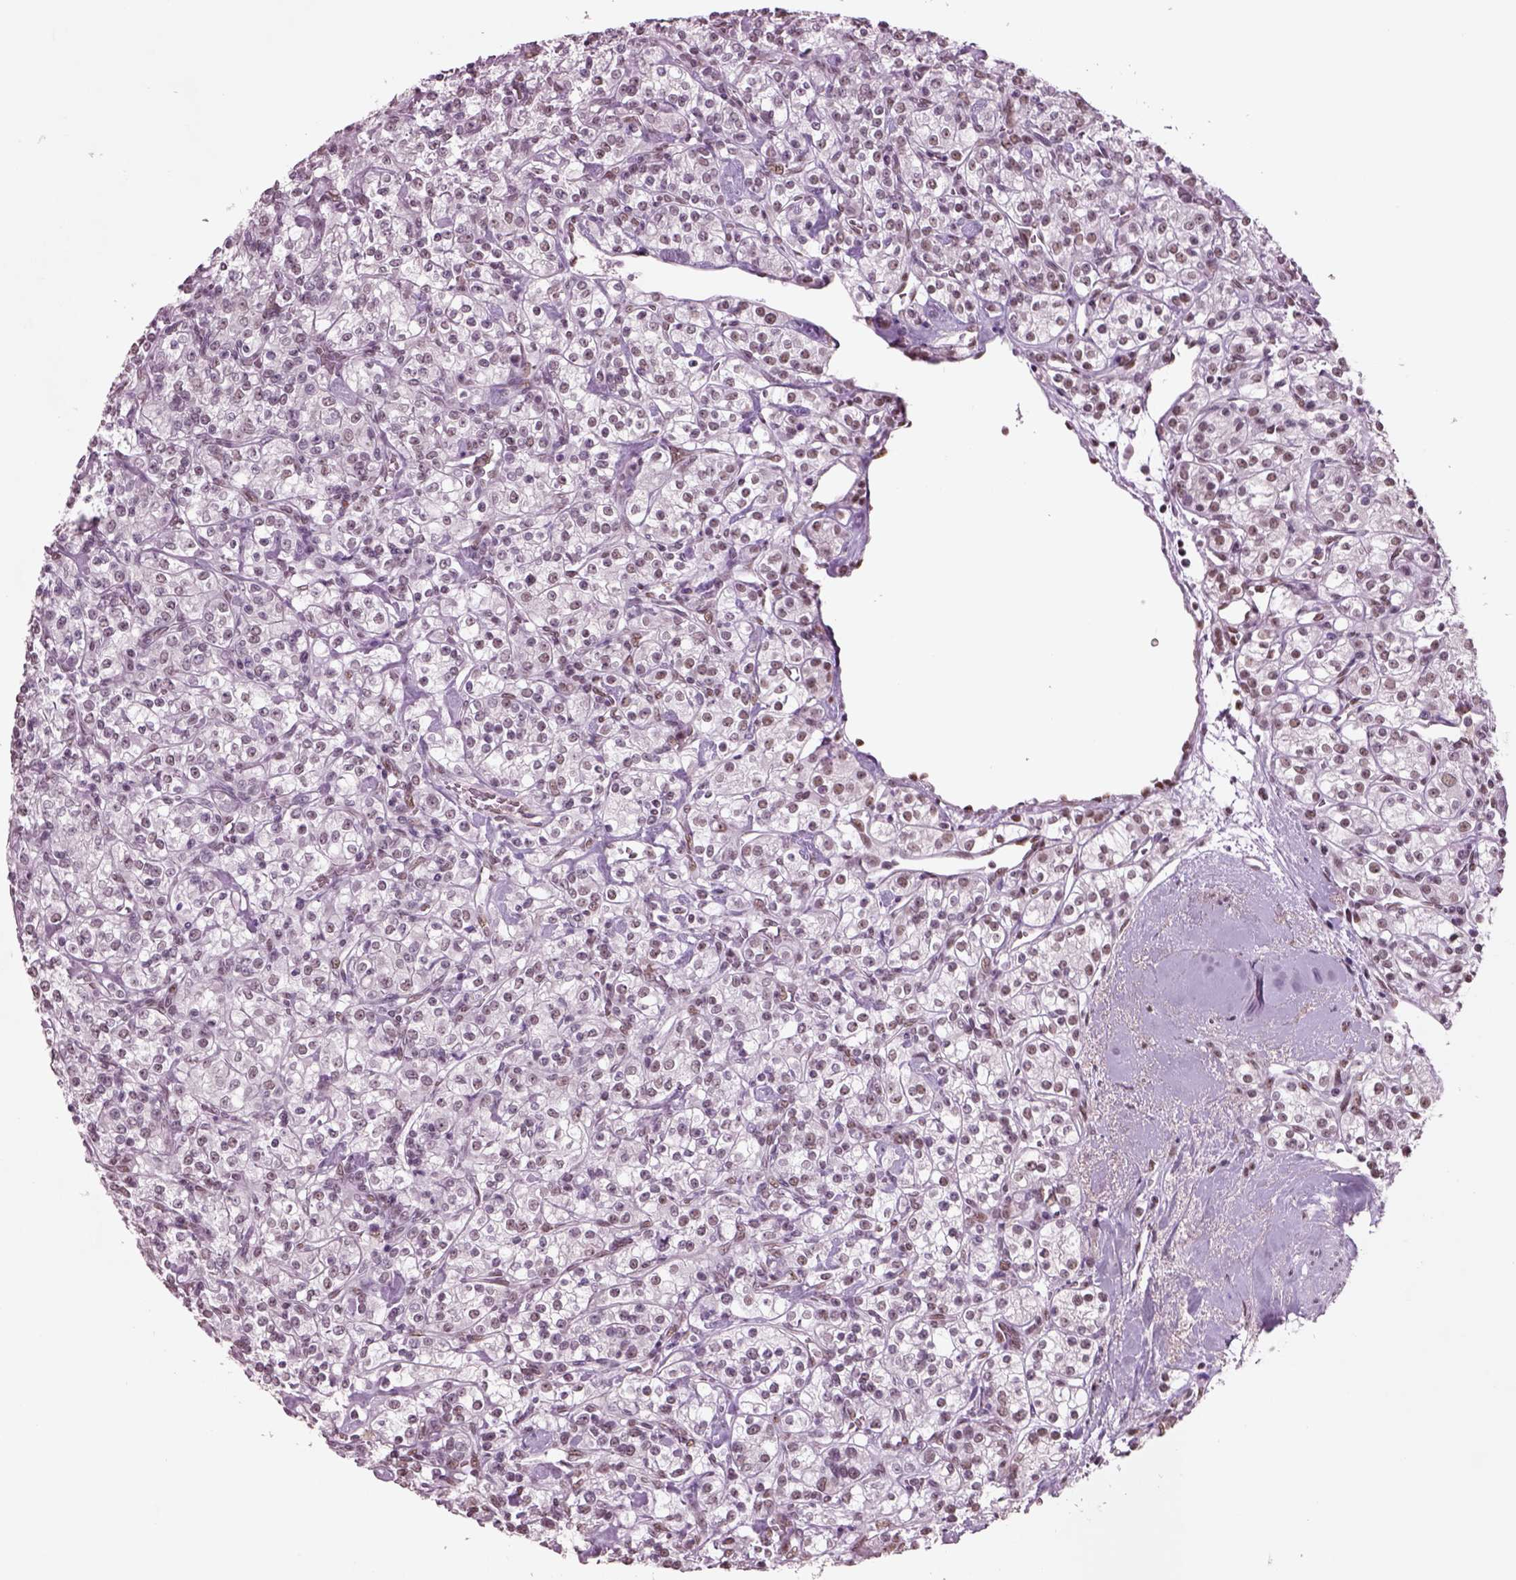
{"staining": {"intensity": "negative", "quantity": "none", "location": "none"}, "tissue": "renal cancer", "cell_type": "Tumor cells", "image_type": "cancer", "snomed": [{"axis": "morphology", "description": "Adenocarcinoma, NOS"}, {"axis": "topography", "description": "Kidney"}], "caption": "The image demonstrates no staining of tumor cells in renal adenocarcinoma. (Brightfield microscopy of DAB (3,3'-diaminobenzidine) immunohistochemistry (IHC) at high magnification).", "gene": "SEPHS1", "patient": {"sex": "male", "age": 77}}